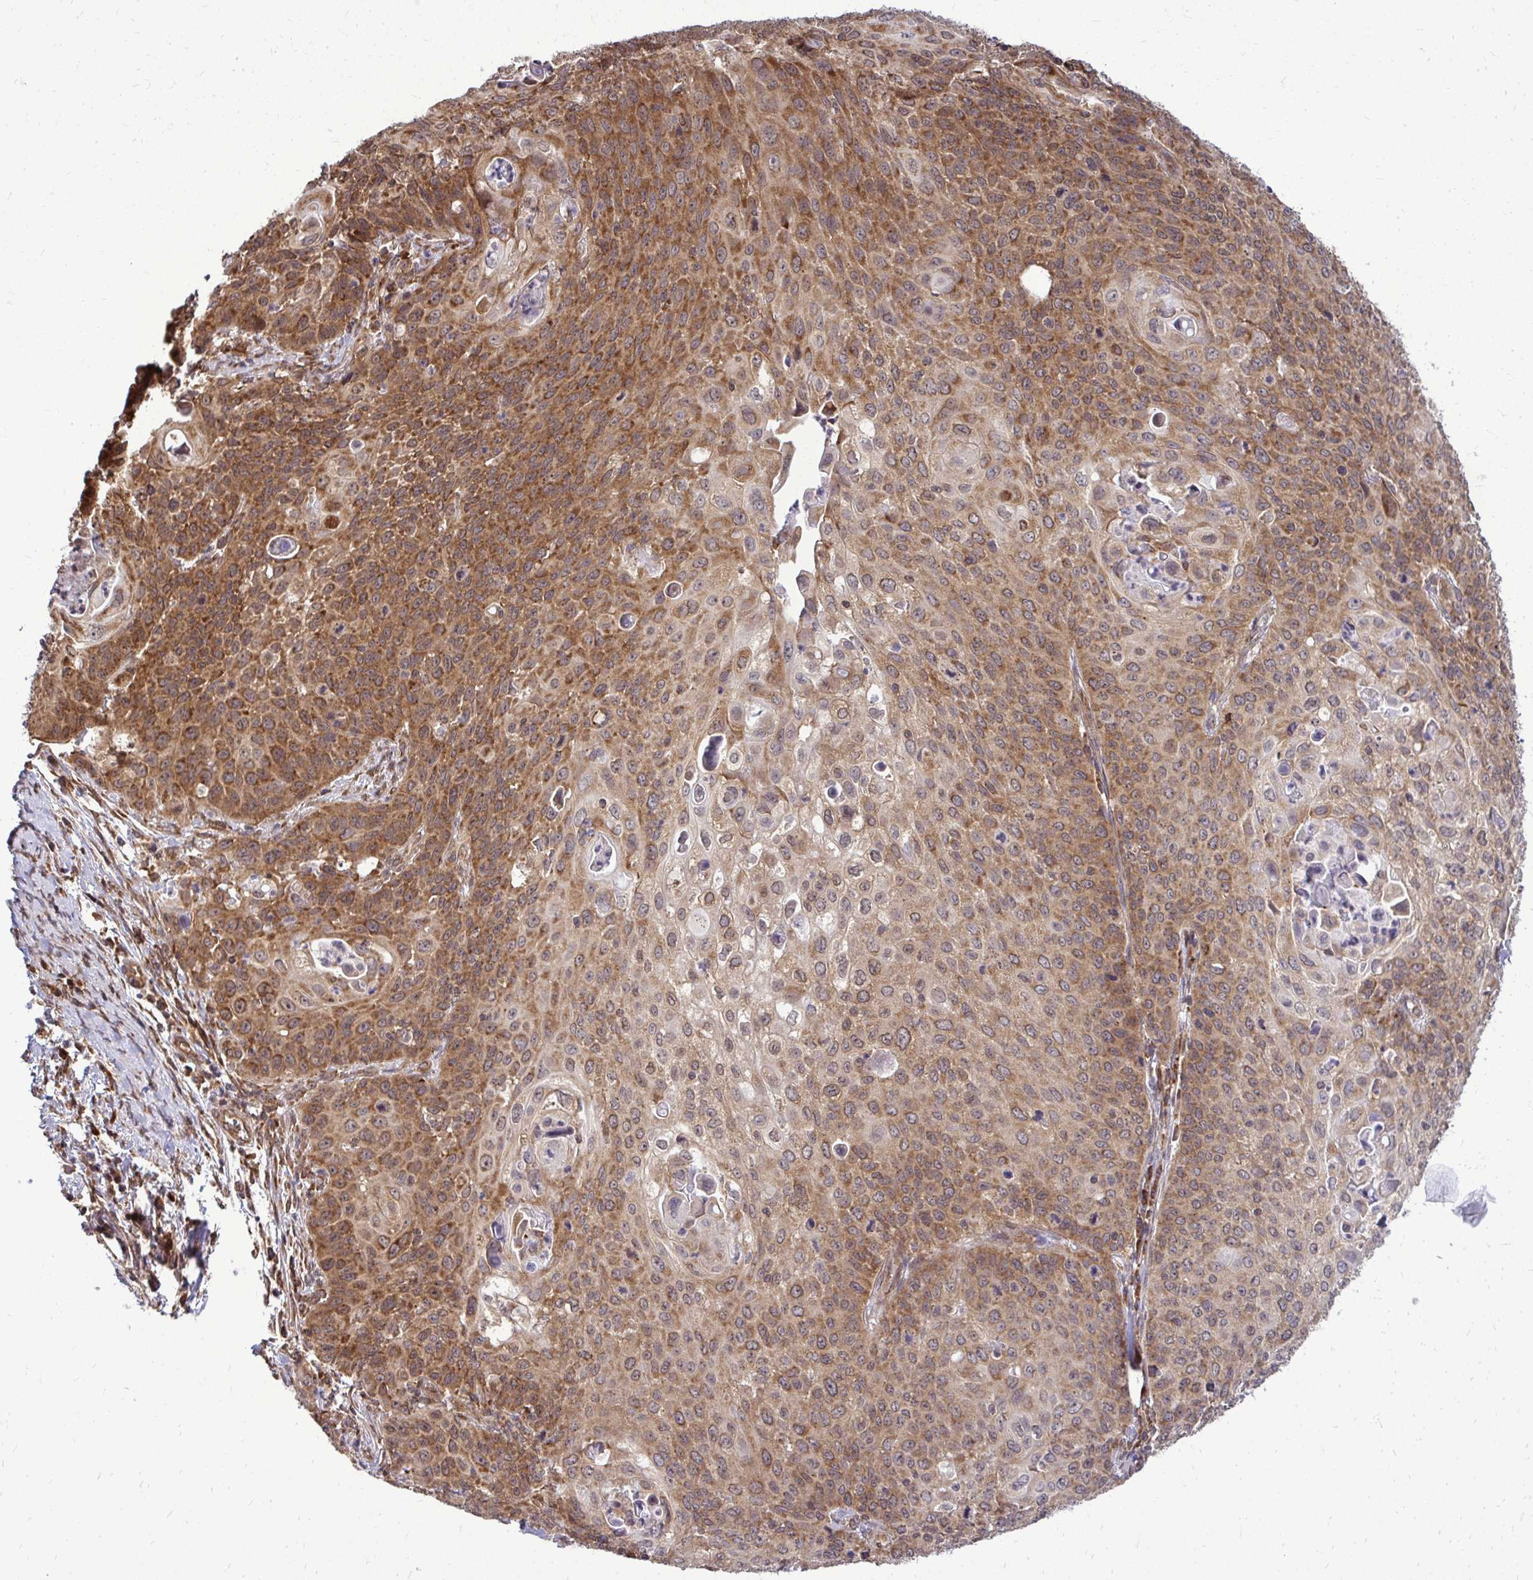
{"staining": {"intensity": "moderate", "quantity": ">75%", "location": "cytoplasmic/membranous,nuclear"}, "tissue": "cervical cancer", "cell_type": "Tumor cells", "image_type": "cancer", "snomed": [{"axis": "morphology", "description": "Squamous cell carcinoma, NOS"}, {"axis": "topography", "description": "Cervix"}], "caption": "Immunohistochemical staining of human cervical cancer displays moderate cytoplasmic/membranous and nuclear protein positivity in approximately >75% of tumor cells.", "gene": "FMR1", "patient": {"sex": "female", "age": 65}}